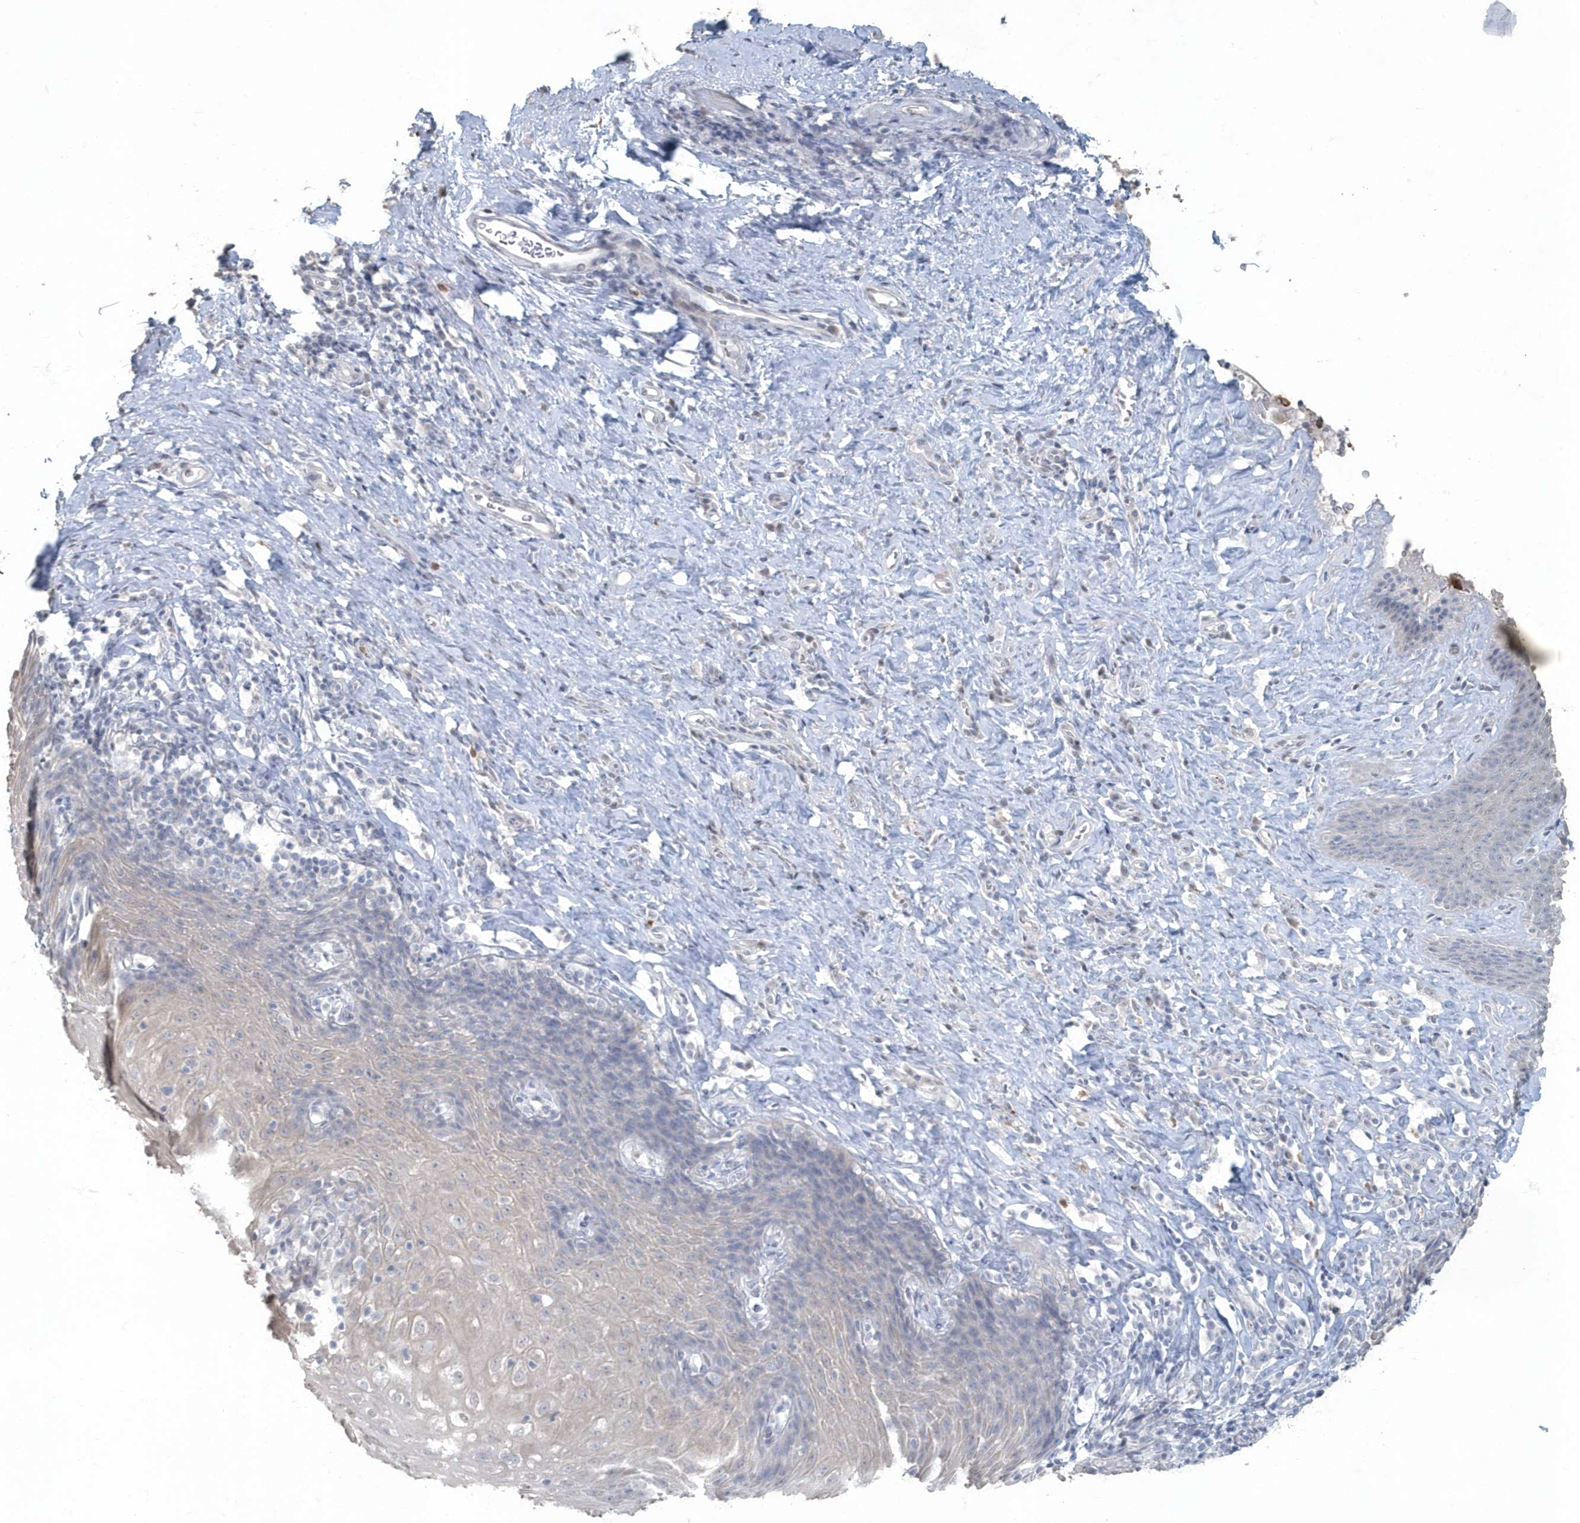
{"staining": {"intensity": "weak", "quantity": "25%-75%", "location": "cytoplasmic/membranous"}, "tissue": "esophagus", "cell_type": "Squamous epithelial cells", "image_type": "normal", "snomed": [{"axis": "morphology", "description": "Normal tissue, NOS"}, {"axis": "topography", "description": "Esophagus"}], "caption": "IHC micrograph of normal esophagus: human esophagus stained using IHC displays low levels of weak protein expression localized specifically in the cytoplasmic/membranous of squamous epithelial cells, appearing as a cytoplasmic/membranous brown color.", "gene": "MYOT", "patient": {"sex": "female", "age": 61}}